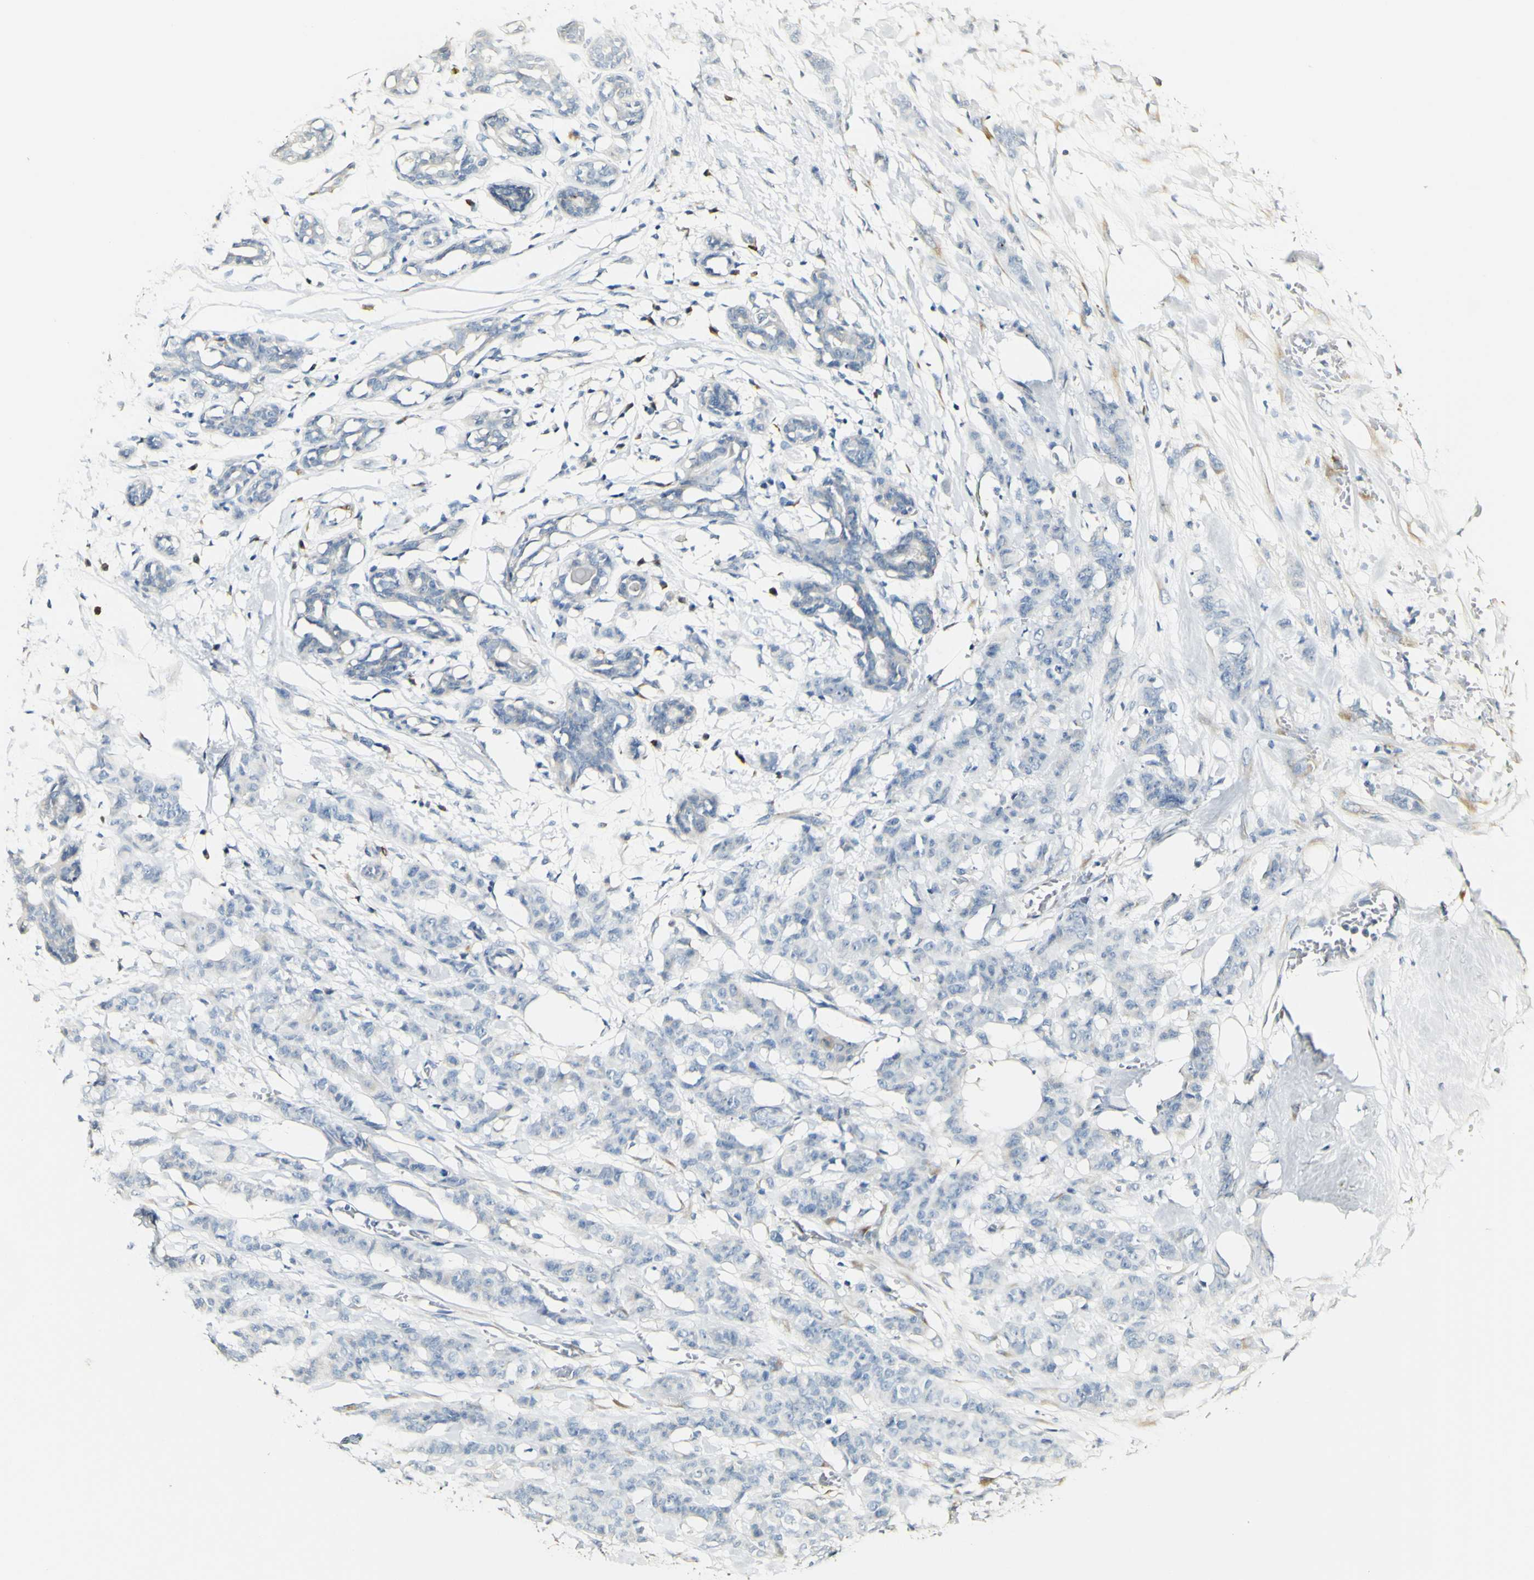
{"staining": {"intensity": "negative", "quantity": "none", "location": "none"}, "tissue": "breast cancer", "cell_type": "Tumor cells", "image_type": "cancer", "snomed": [{"axis": "morphology", "description": "Normal tissue, NOS"}, {"axis": "morphology", "description": "Duct carcinoma"}, {"axis": "topography", "description": "Breast"}], "caption": "Tumor cells show no significant protein staining in breast cancer.", "gene": "FMO3", "patient": {"sex": "female", "age": 40}}